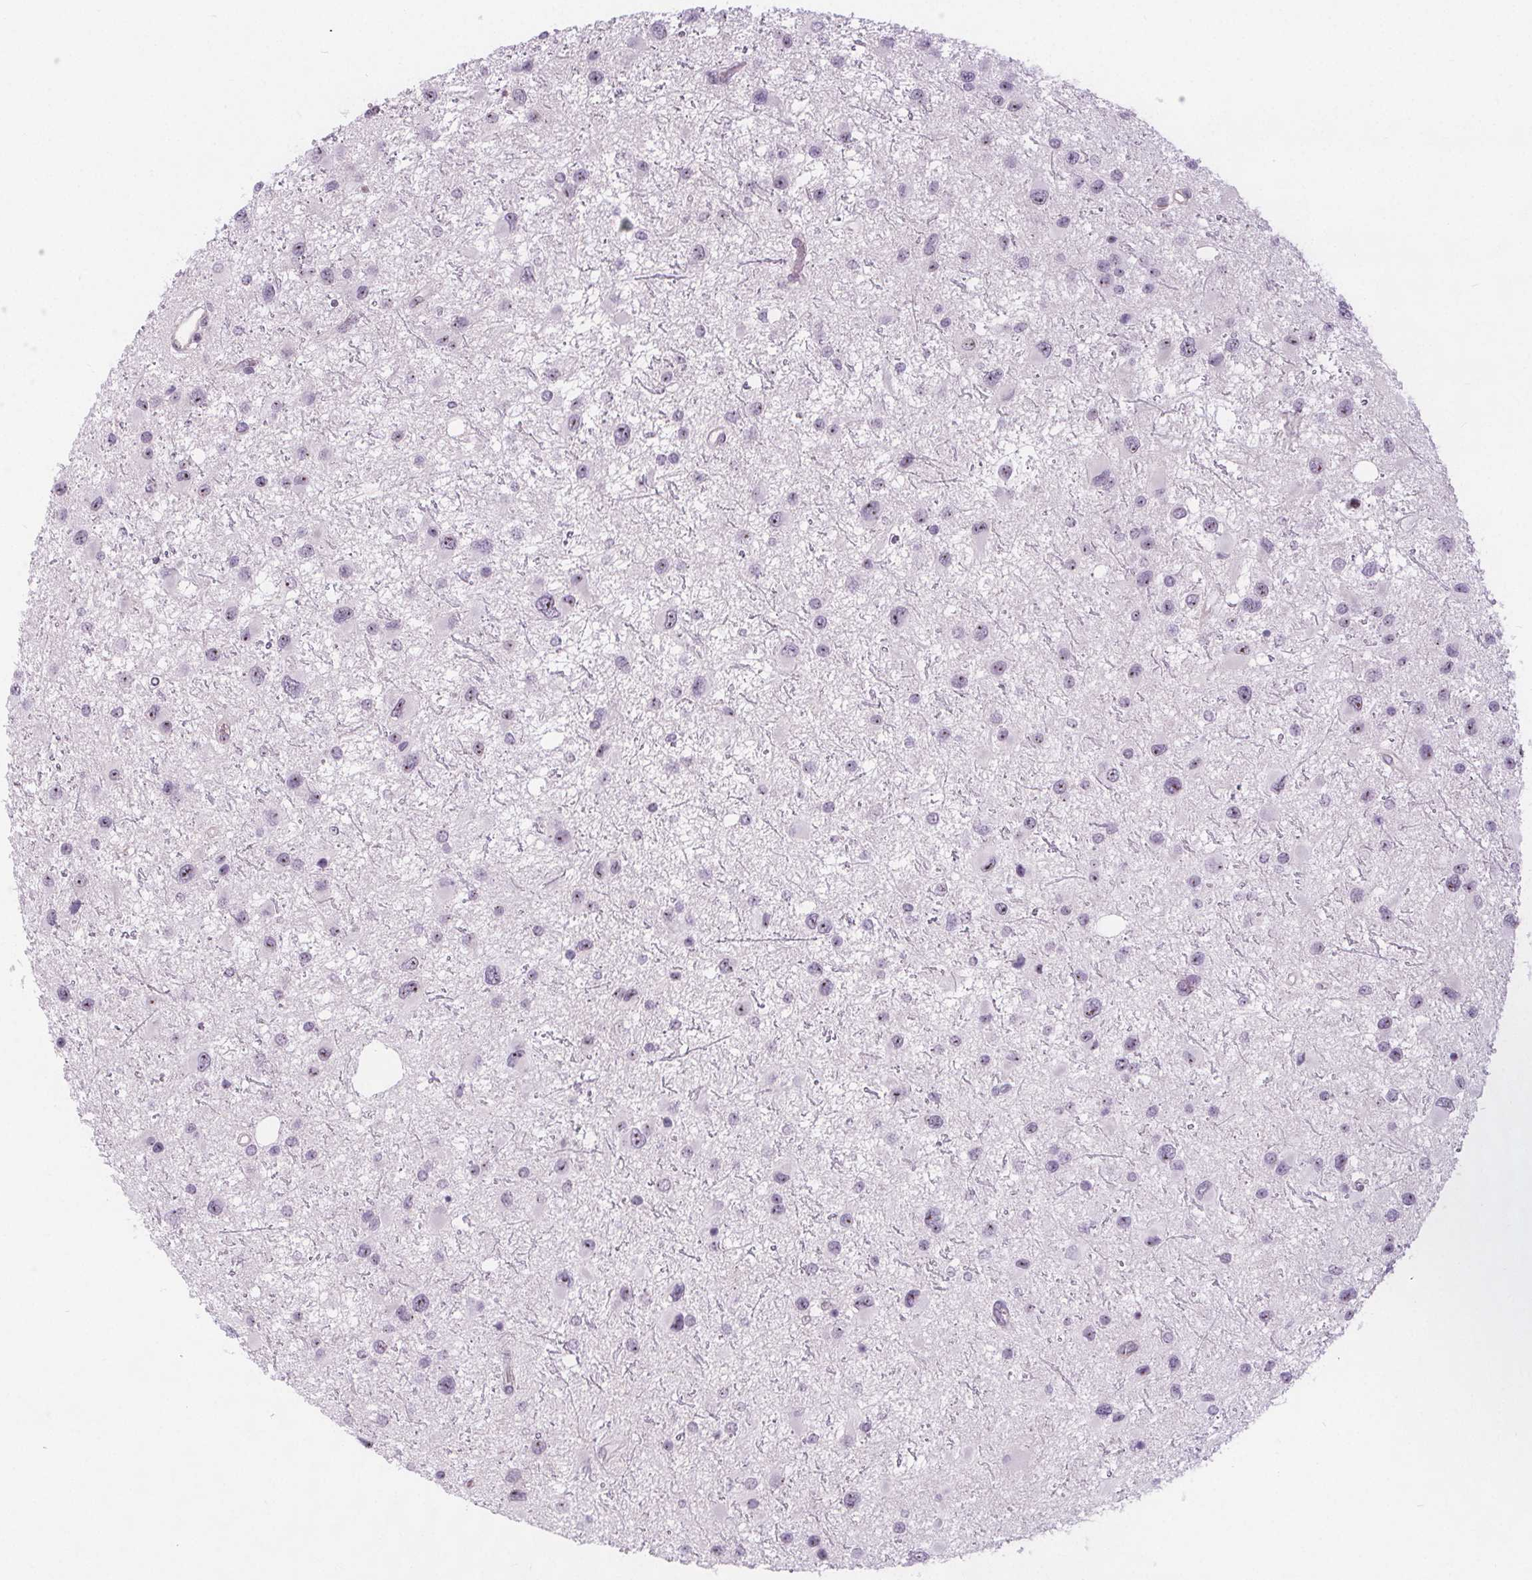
{"staining": {"intensity": "weak", "quantity": "25%-75%", "location": "nuclear"}, "tissue": "glioma", "cell_type": "Tumor cells", "image_type": "cancer", "snomed": [{"axis": "morphology", "description": "Glioma, malignant, Low grade"}, {"axis": "topography", "description": "Brain"}], "caption": "Protein expression by immunohistochemistry shows weak nuclear positivity in about 25%-75% of tumor cells in malignant glioma (low-grade). The protein of interest is shown in brown color, while the nuclei are stained blue.", "gene": "NOLC1", "patient": {"sex": "female", "age": 32}}